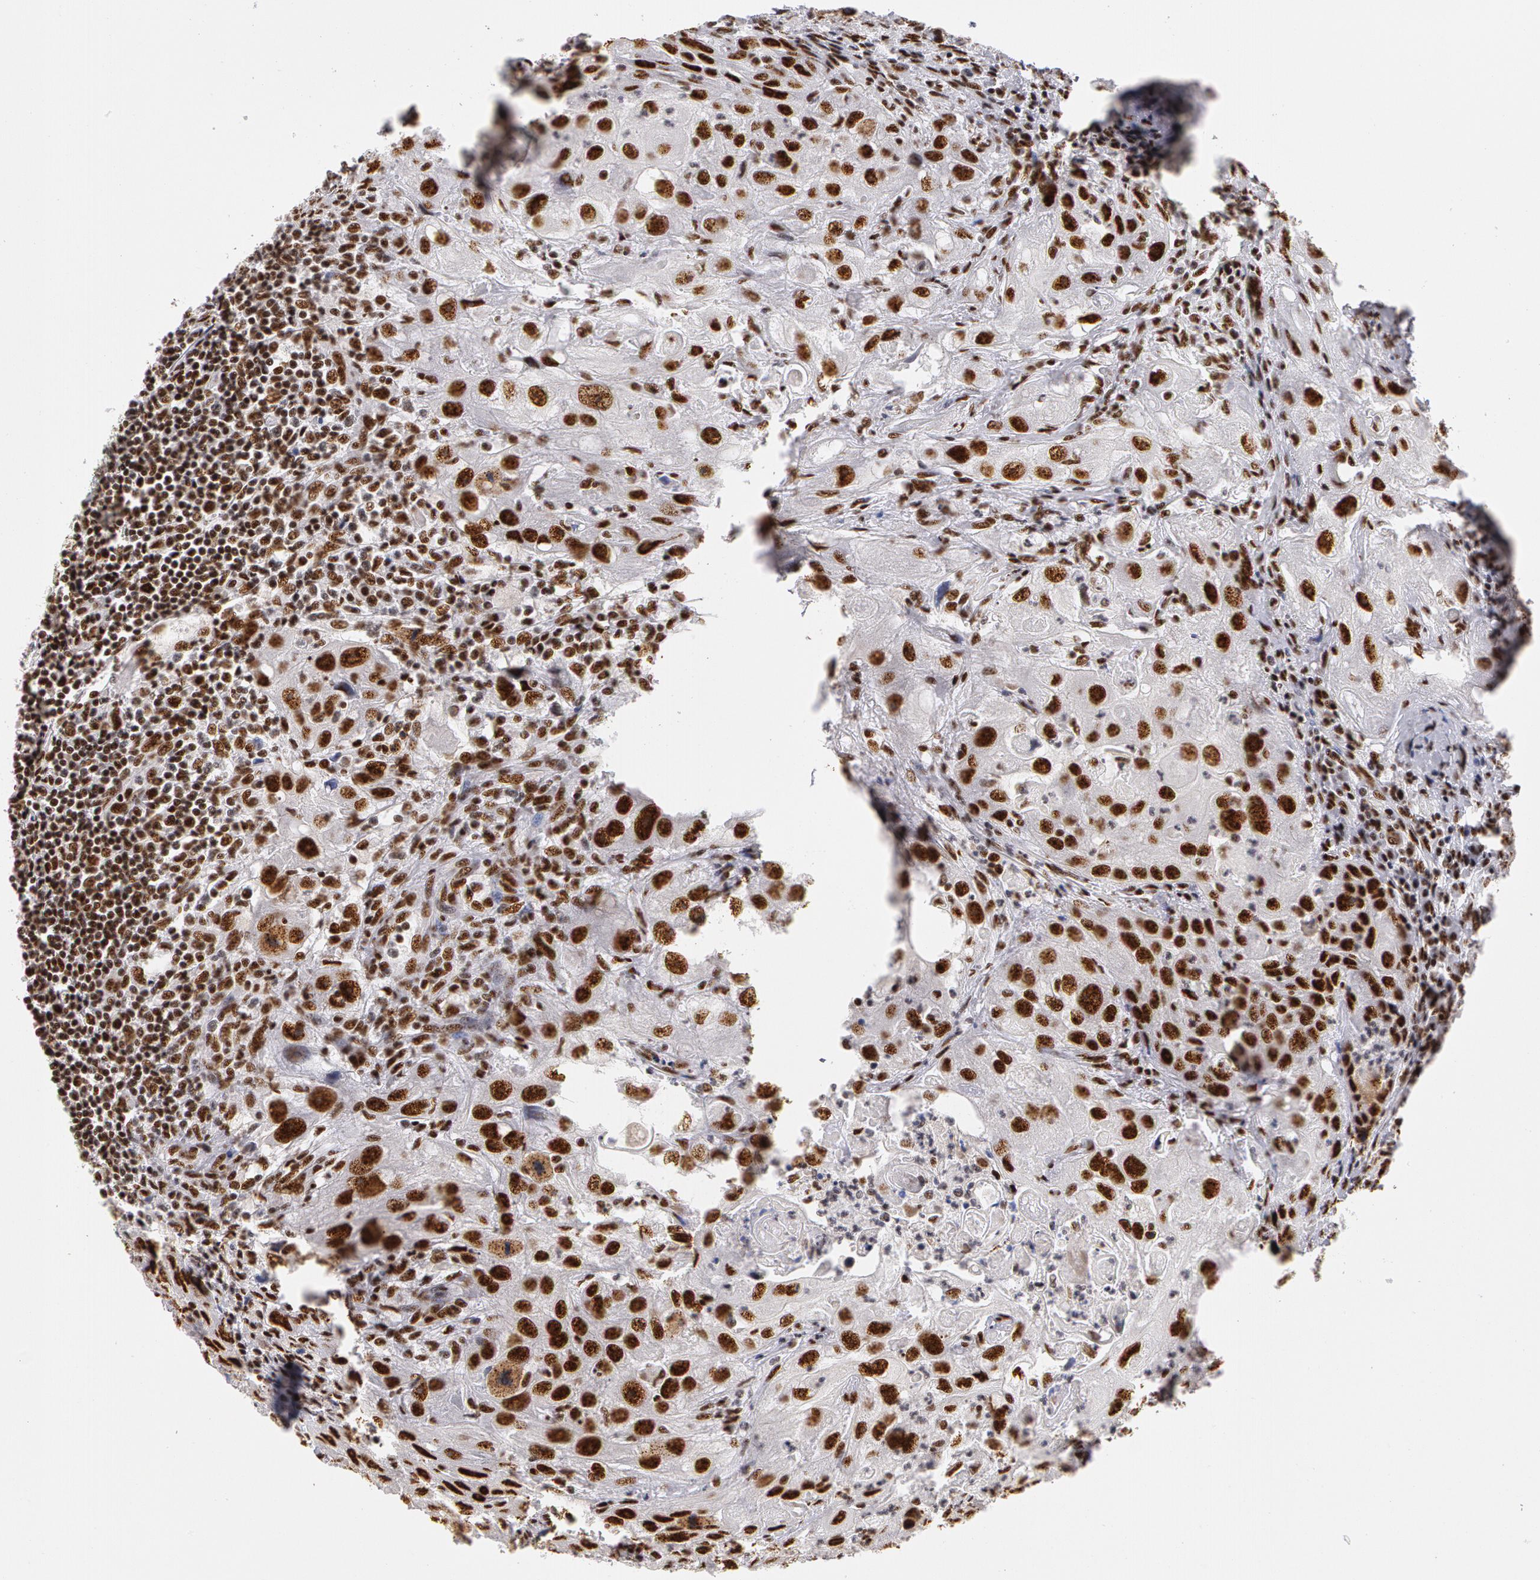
{"staining": {"intensity": "strong", "quantity": ">75%", "location": "nuclear"}, "tissue": "head and neck cancer", "cell_type": "Tumor cells", "image_type": "cancer", "snomed": [{"axis": "morphology", "description": "Squamous cell carcinoma, NOS"}, {"axis": "topography", "description": "Head-Neck"}], "caption": "The immunohistochemical stain highlights strong nuclear positivity in tumor cells of head and neck squamous cell carcinoma tissue.", "gene": "PNN", "patient": {"sex": "male", "age": 64}}